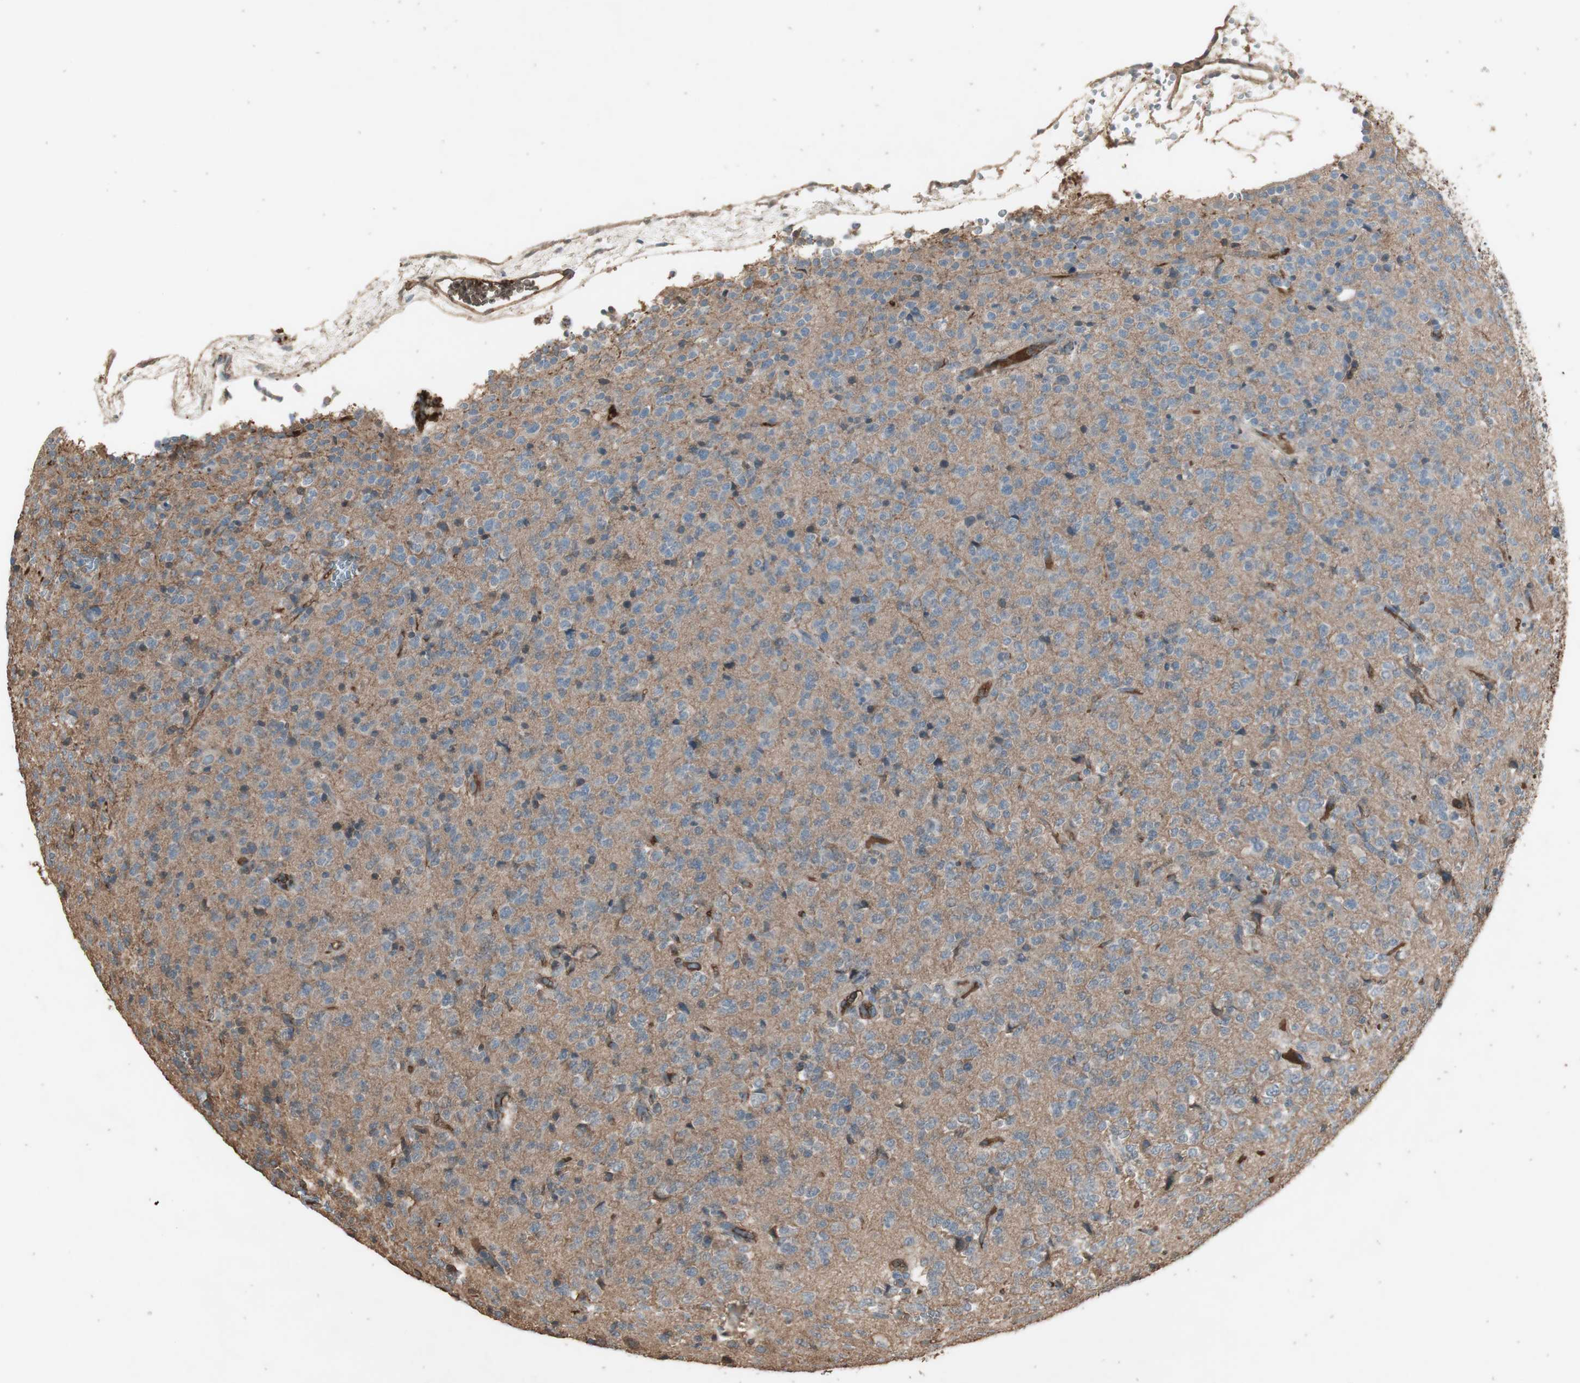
{"staining": {"intensity": "negative", "quantity": "none", "location": "none"}, "tissue": "glioma", "cell_type": "Tumor cells", "image_type": "cancer", "snomed": [{"axis": "morphology", "description": "Glioma, malignant, Low grade"}, {"axis": "topography", "description": "Brain"}], "caption": "DAB immunohistochemical staining of malignant glioma (low-grade) reveals no significant positivity in tumor cells.", "gene": "MMP14", "patient": {"sex": "male", "age": 38}}